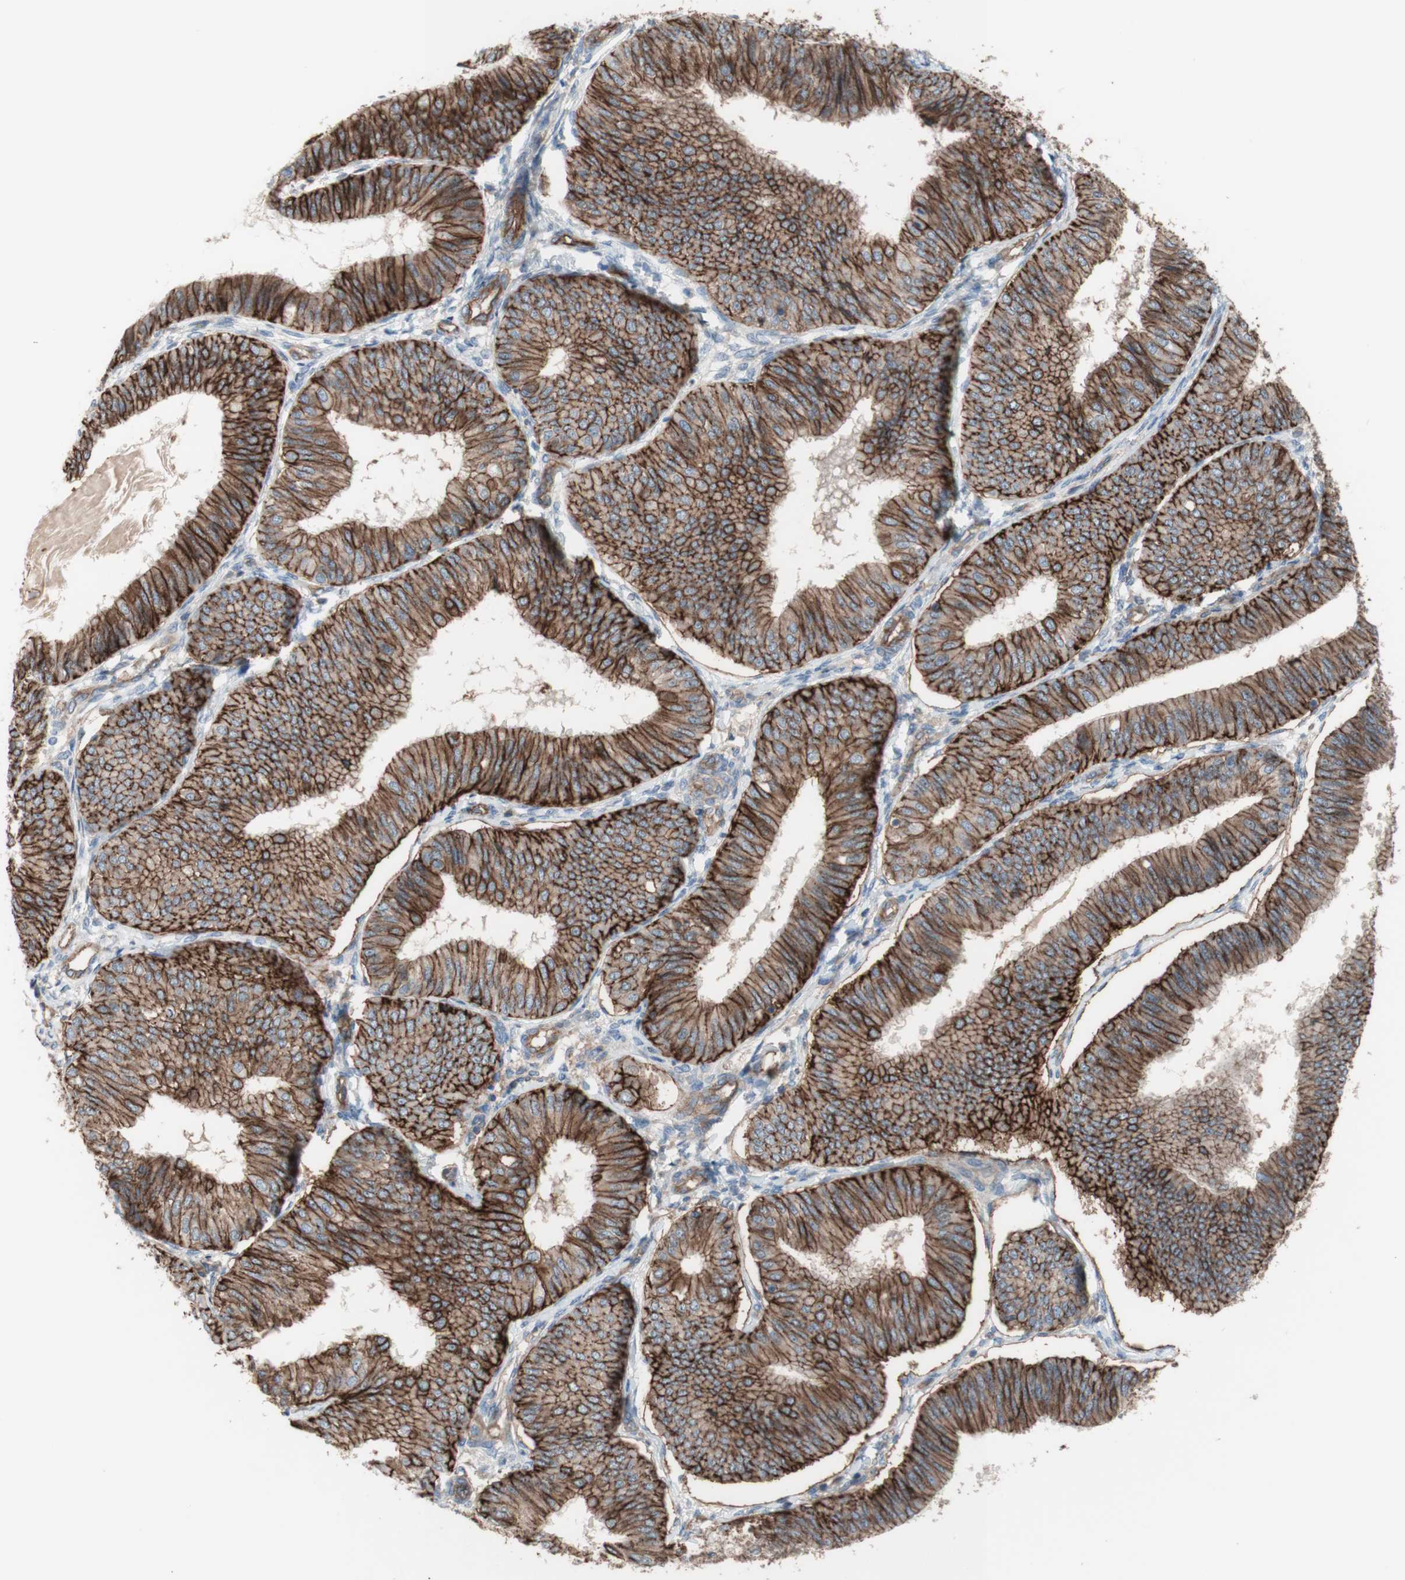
{"staining": {"intensity": "strong", "quantity": ">75%", "location": "cytoplasmic/membranous"}, "tissue": "endometrial cancer", "cell_type": "Tumor cells", "image_type": "cancer", "snomed": [{"axis": "morphology", "description": "Adenocarcinoma, NOS"}, {"axis": "topography", "description": "Endometrium"}], "caption": "Protein staining of endometrial cancer (adenocarcinoma) tissue demonstrates strong cytoplasmic/membranous expression in about >75% of tumor cells.", "gene": "CD46", "patient": {"sex": "female", "age": 58}}